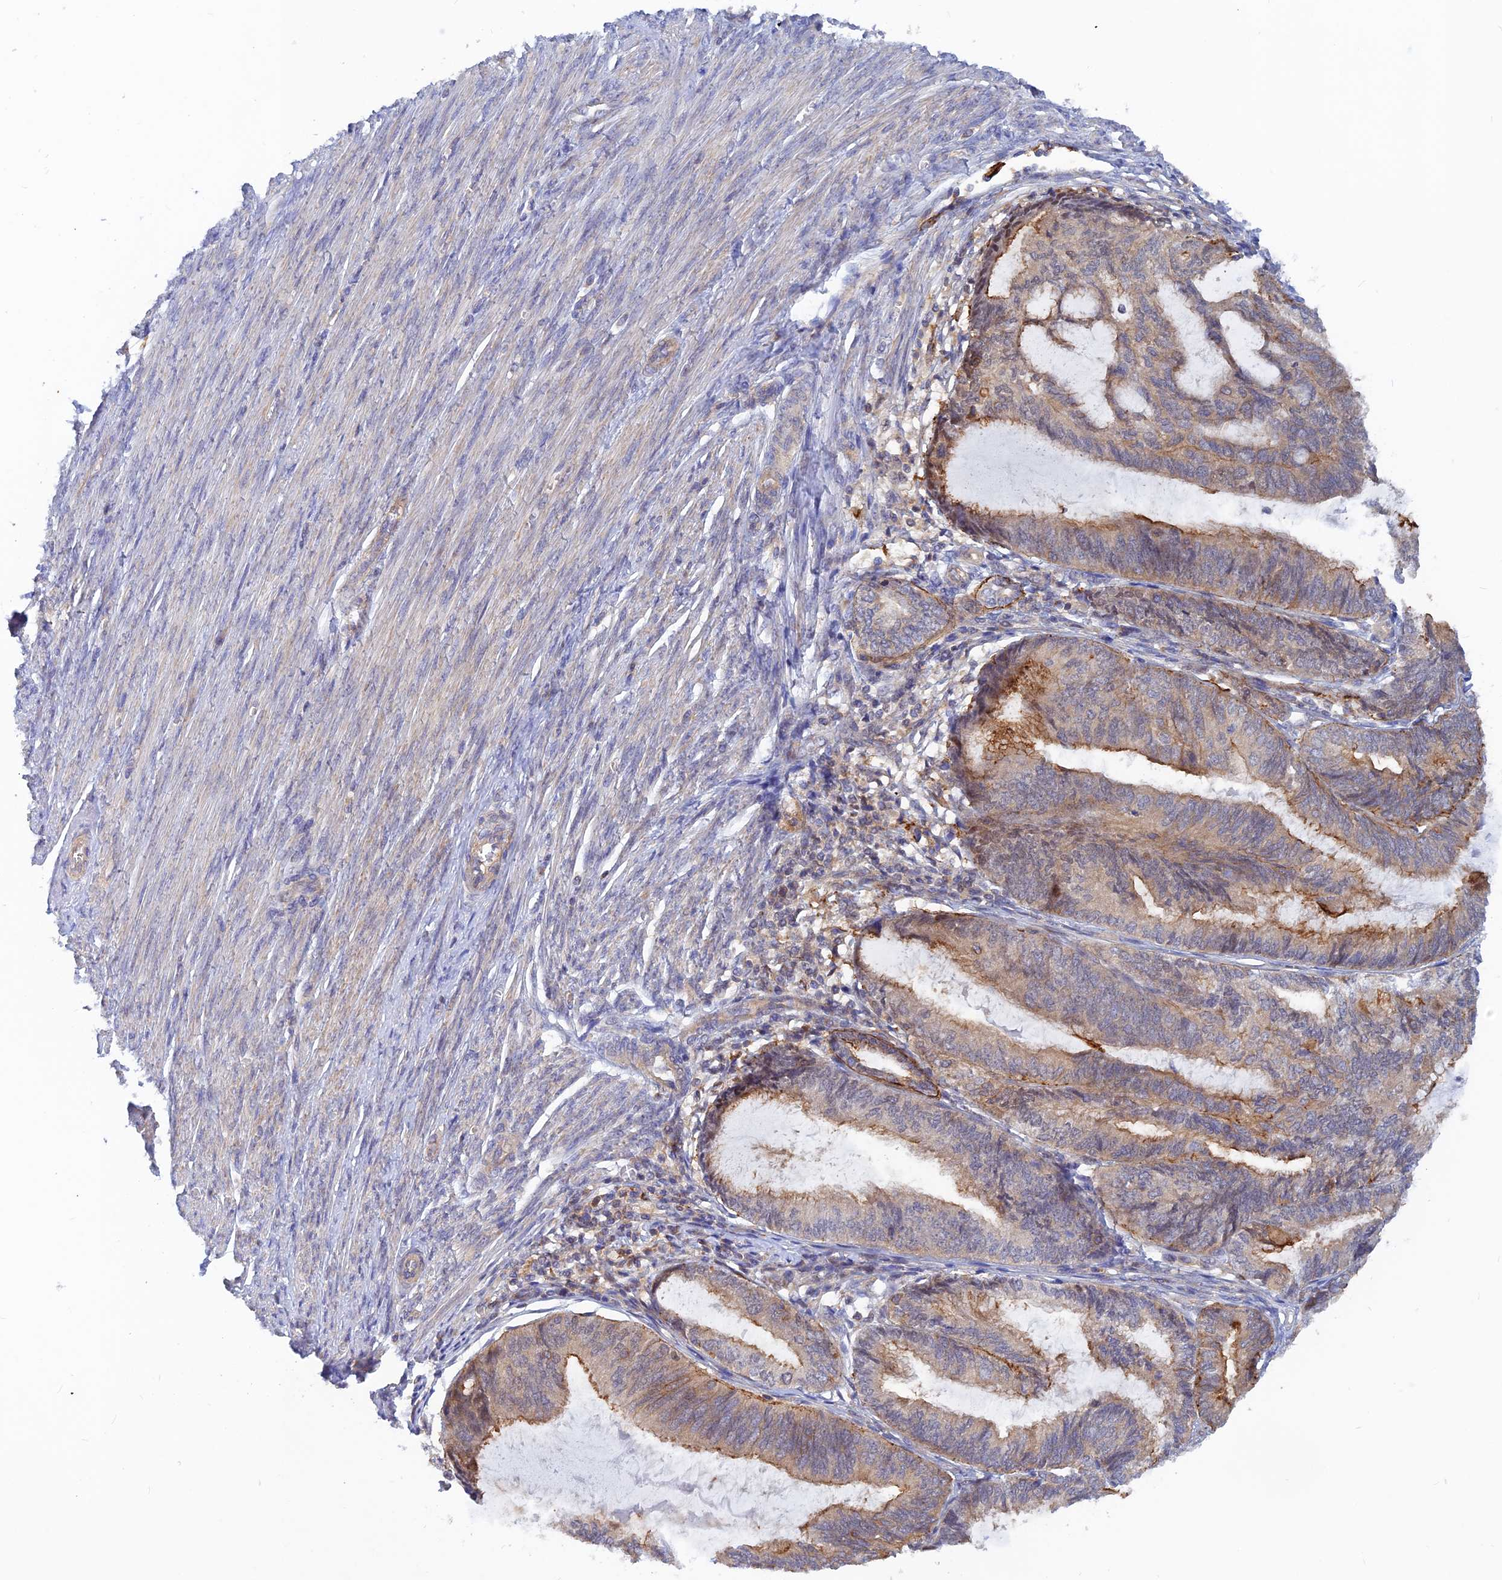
{"staining": {"intensity": "moderate", "quantity": "<25%", "location": "cytoplasmic/membranous"}, "tissue": "endometrial cancer", "cell_type": "Tumor cells", "image_type": "cancer", "snomed": [{"axis": "morphology", "description": "Adenocarcinoma, NOS"}, {"axis": "topography", "description": "Endometrium"}], "caption": "Protein staining of endometrial cancer (adenocarcinoma) tissue exhibits moderate cytoplasmic/membranous positivity in about <25% of tumor cells.", "gene": "DNAJC16", "patient": {"sex": "female", "age": 81}}